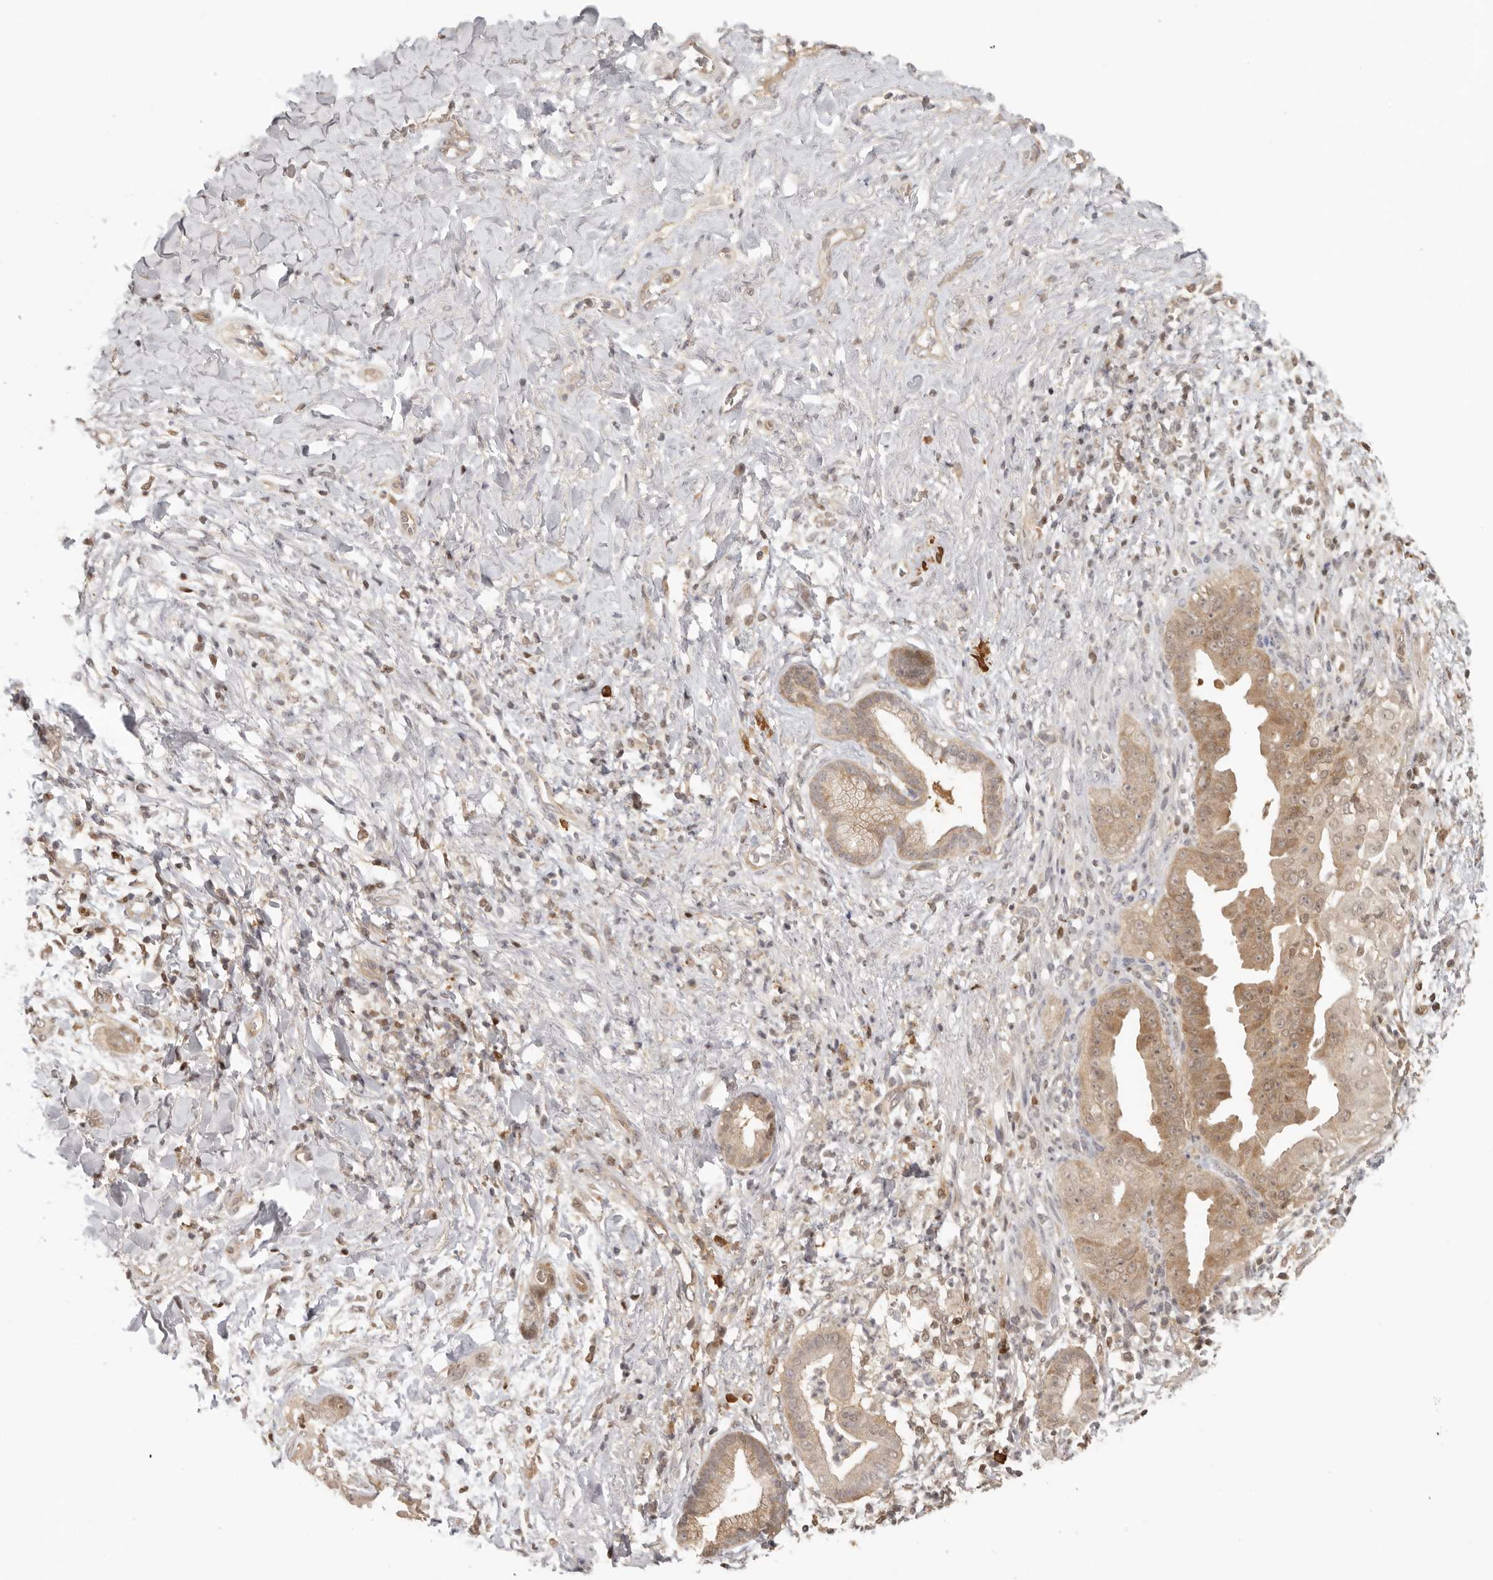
{"staining": {"intensity": "moderate", "quantity": ">75%", "location": "cytoplasmic/membranous"}, "tissue": "pancreatic cancer", "cell_type": "Tumor cells", "image_type": "cancer", "snomed": [{"axis": "morphology", "description": "Adenocarcinoma, NOS"}, {"axis": "topography", "description": "Pancreas"}], "caption": "This is a photomicrograph of immunohistochemistry (IHC) staining of pancreatic cancer (adenocarcinoma), which shows moderate positivity in the cytoplasmic/membranous of tumor cells.", "gene": "PSMA5", "patient": {"sex": "female", "age": 78}}